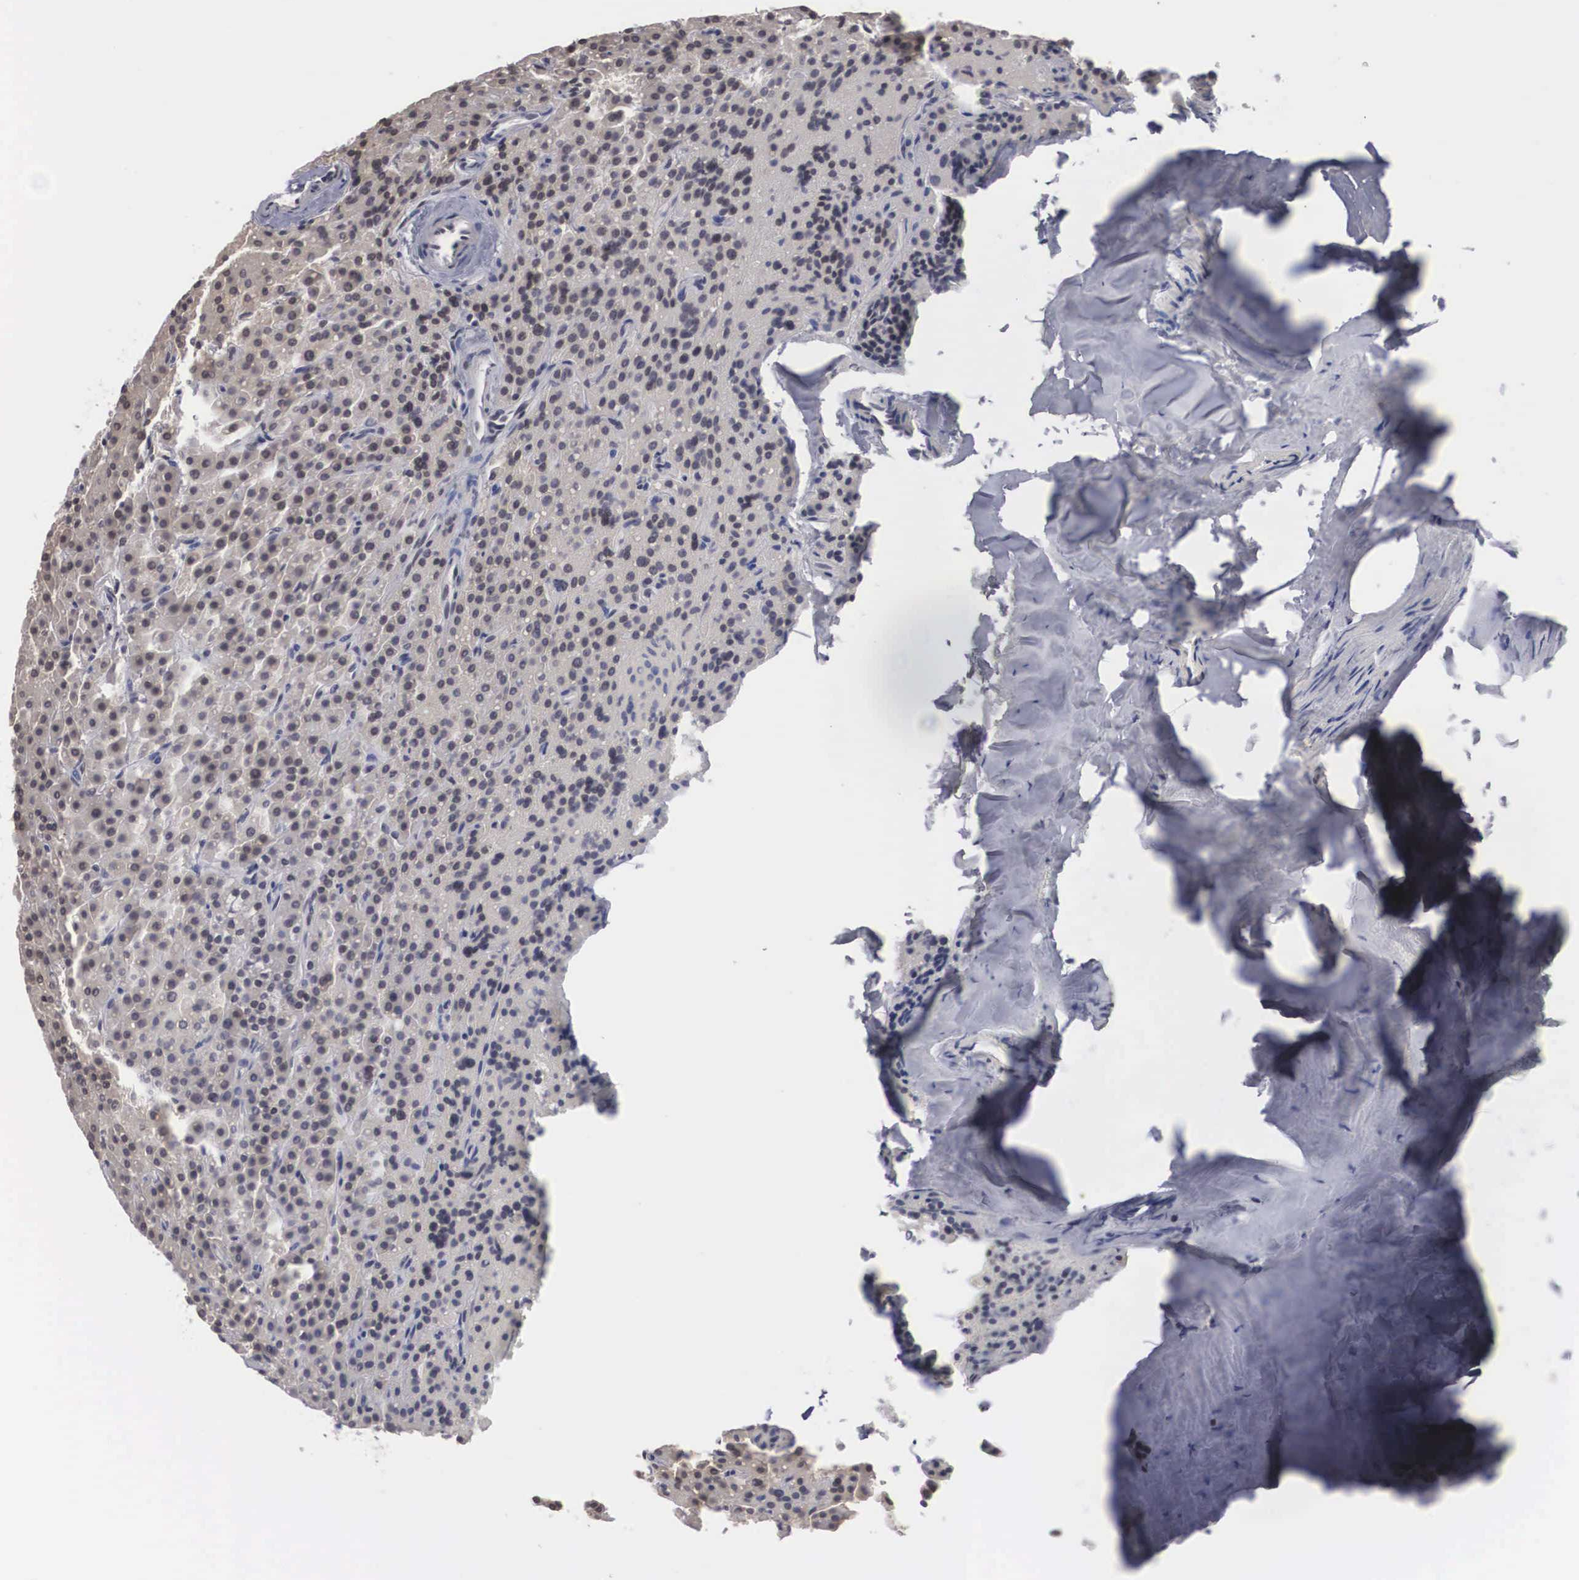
{"staining": {"intensity": "weak", "quantity": "25%-75%", "location": "cytoplasmic/membranous"}, "tissue": "parathyroid gland", "cell_type": "Glandular cells", "image_type": "normal", "snomed": [{"axis": "morphology", "description": "Normal tissue, NOS"}, {"axis": "topography", "description": "Parathyroid gland"}], "caption": "Weak cytoplasmic/membranous protein staining is present in about 25%-75% of glandular cells in parathyroid gland. The protein is shown in brown color, while the nuclei are stained blue.", "gene": "WDR89", "patient": {"sex": "male", "age": 71}}